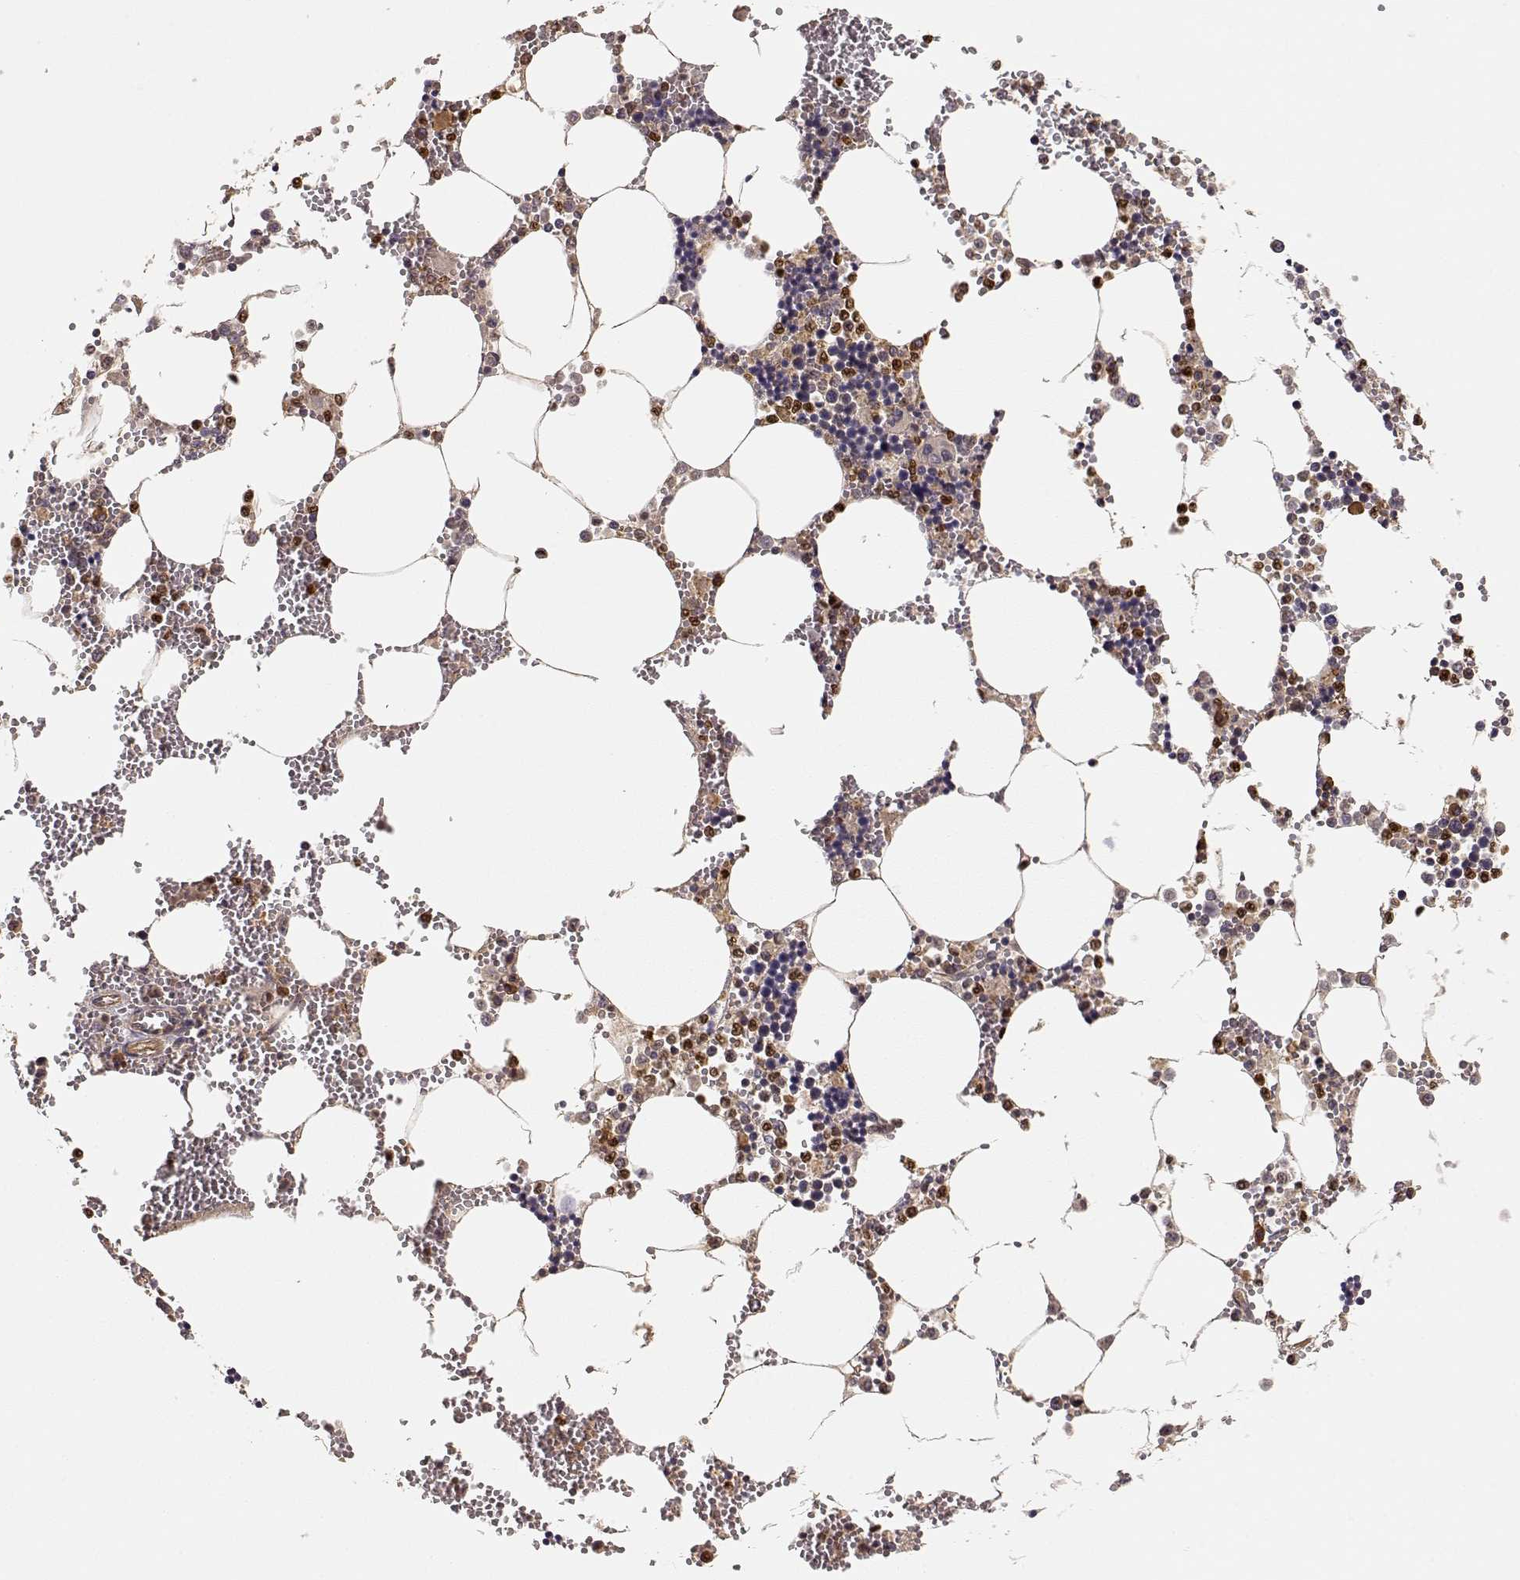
{"staining": {"intensity": "strong", "quantity": "25%-75%", "location": "cytoplasmic/membranous,nuclear"}, "tissue": "bone marrow", "cell_type": "Hematopoietic cells", "image_type": "normal", "snomed": [{"axis": "morphology", "description": "Normal tissue, NOS"}, {"axis": "topography", "description": "Bone marrow"}], "caption": "An immunohistochemistry (IHC) micrograph of unremarkable tissue is shown. Protein staining in brown highlights strong cytoplasmic/membranous,nuclear positivity in bone marrow within hematopoietic cells. (DAB IHC, brown staining for protein, blue staining for nuclei).", "gene": "ARHGEF2", "patient": {"sex": "male", "age": 54}}